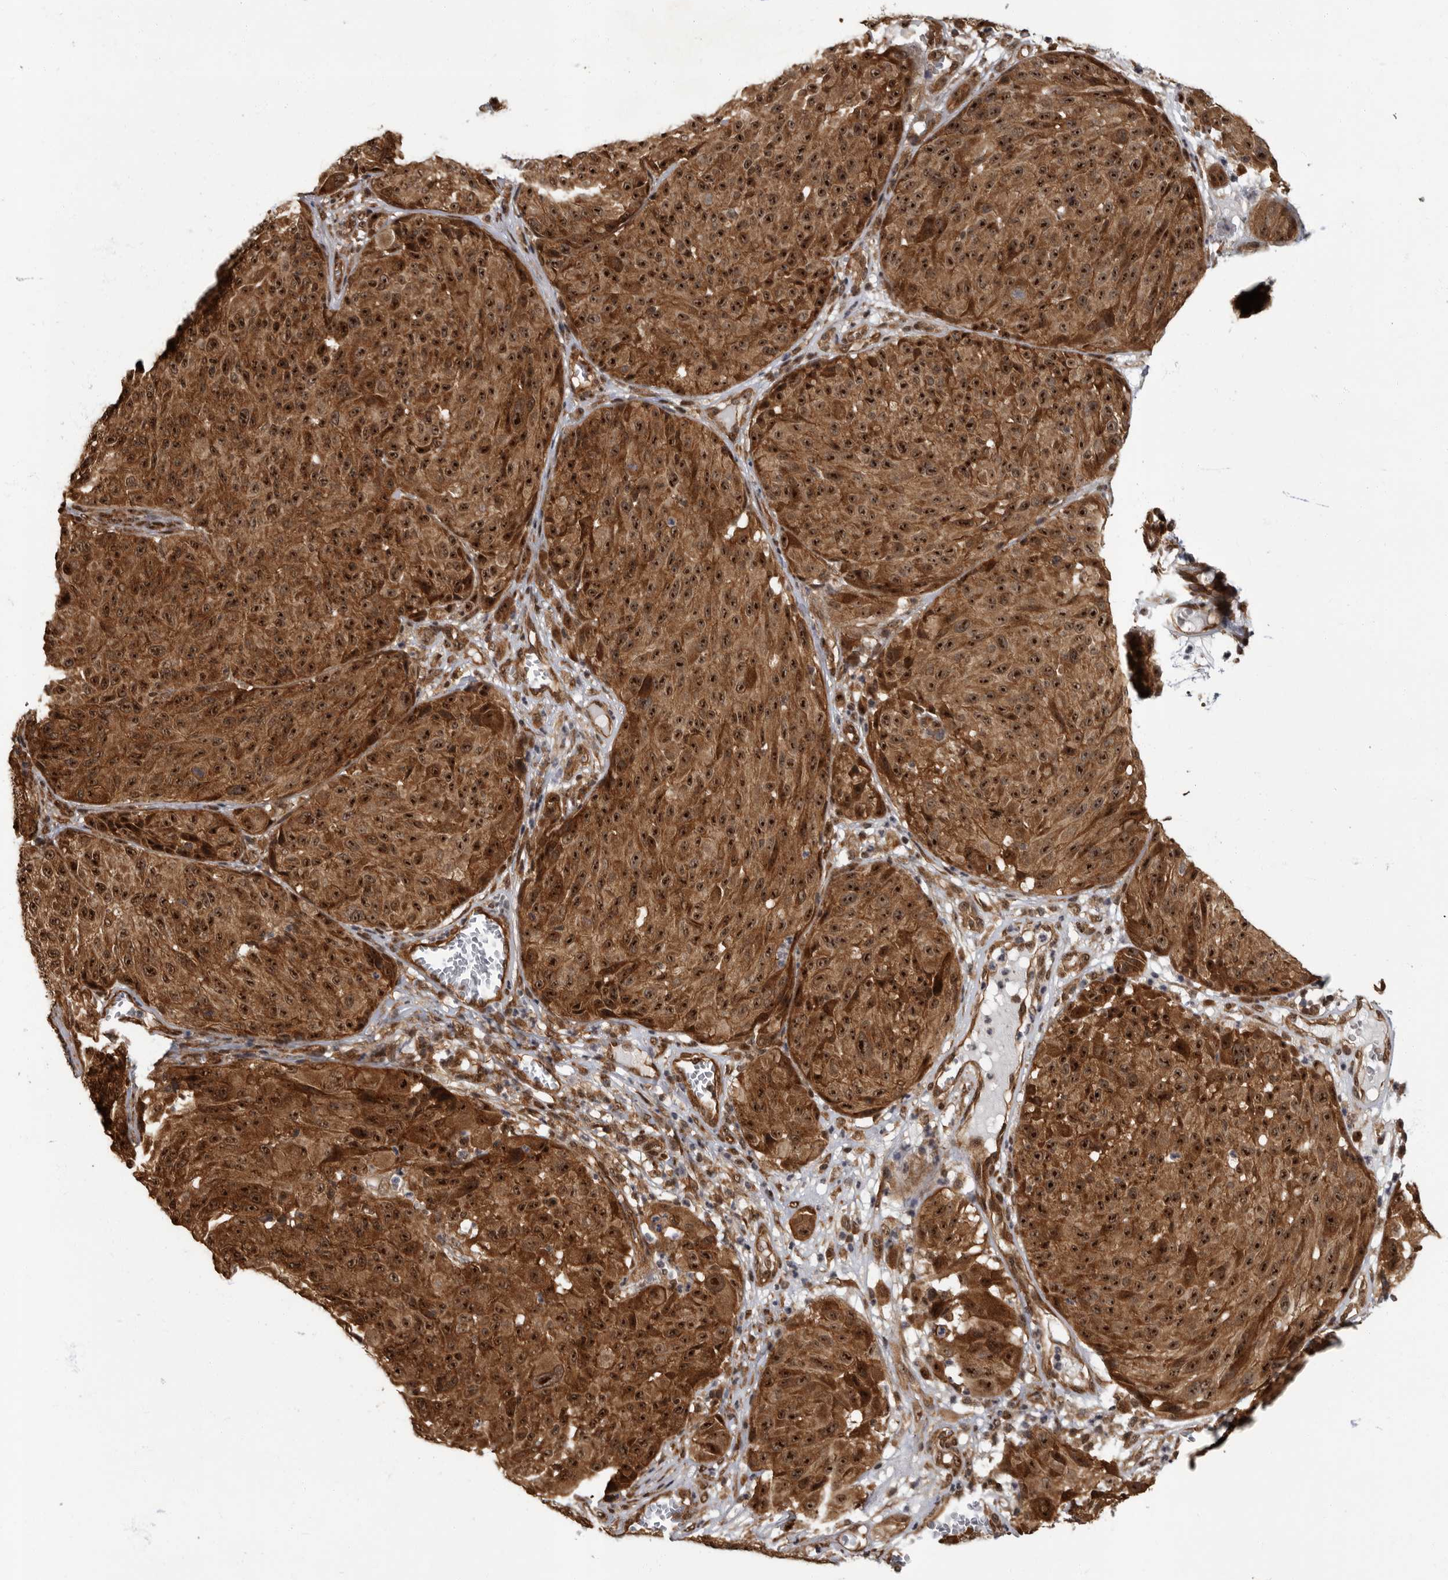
{"staining": {"intensity": "strong", "quantity": ">75%", "location": "cytoplasmic/membranous,nuclear"}, "tissue": "melanoma", "cell_type": "Tumor cells", "image_type": "cancer", "snomed": [{"axis": "morphology", "description": "Malignant melanoma, NOS"}, {"axis": "topography", "description": "Skin"}], "caption": "Strong cytoplasmic/membranous and nuclear positivity for a protein is appreciated in approximately >75% of tumor cells of melanoma using immunohistochemistry.", "gene": "VPS50", "patient": {"sex": "male", "age": 83}}